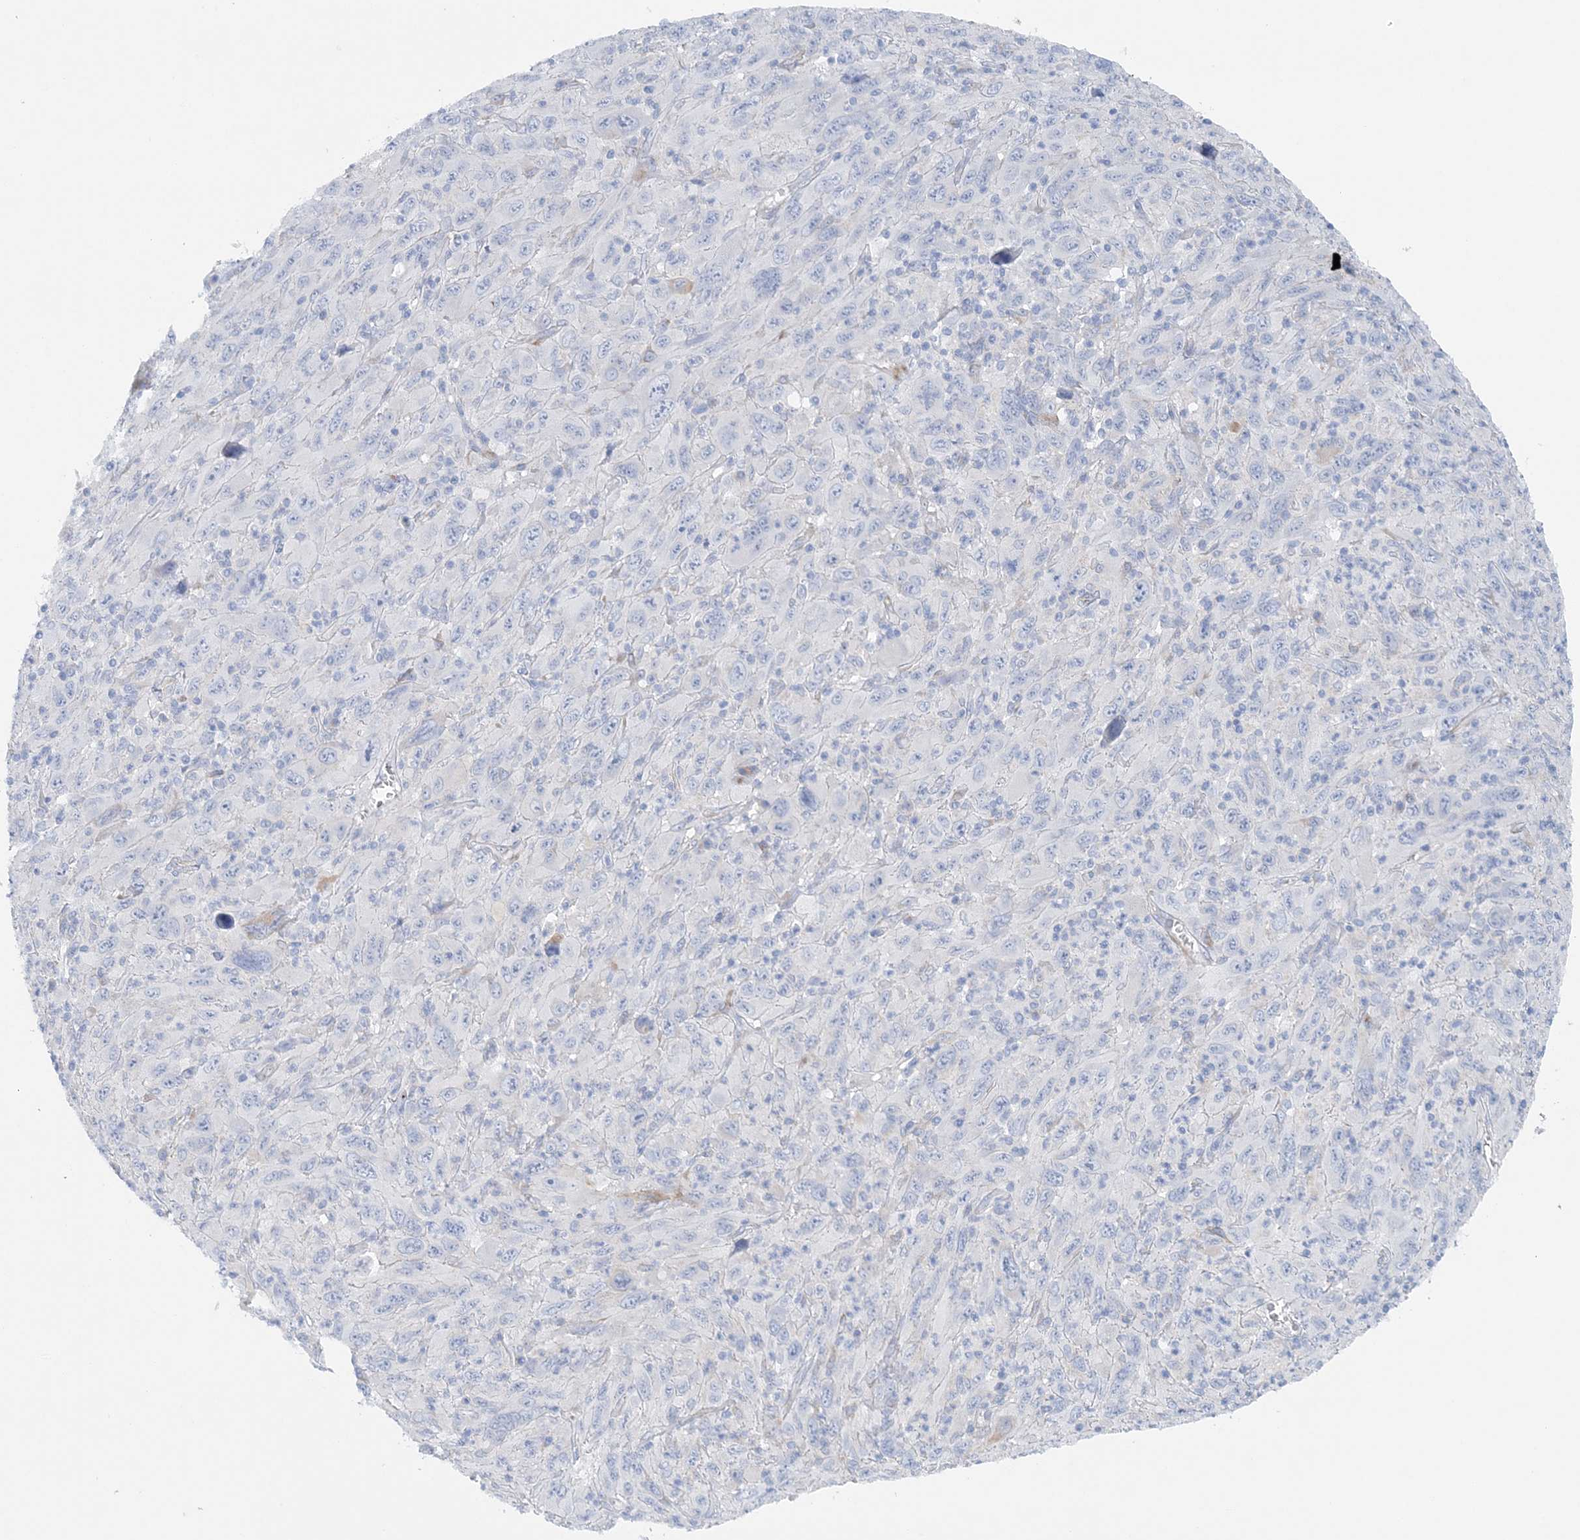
{"staining": {"intensity": "negative", "quantity": "none", "location": "none"}, "tissue": "melanoma", "cell_type": "Tumor cells", "image_type": "cancer", "snomed": [{"axis": "morphology", "description": "Malignant melanoma, Metastatic site"}, {"axis": "topography", "description": "Skin"}], "caption": "The IHC histopathology image has no significant expression in tumor cells of malignant melanoma (metastatic site) tissue.", "gene": "SLC5A6", "patient": {"sex": "female", "age": 56}}